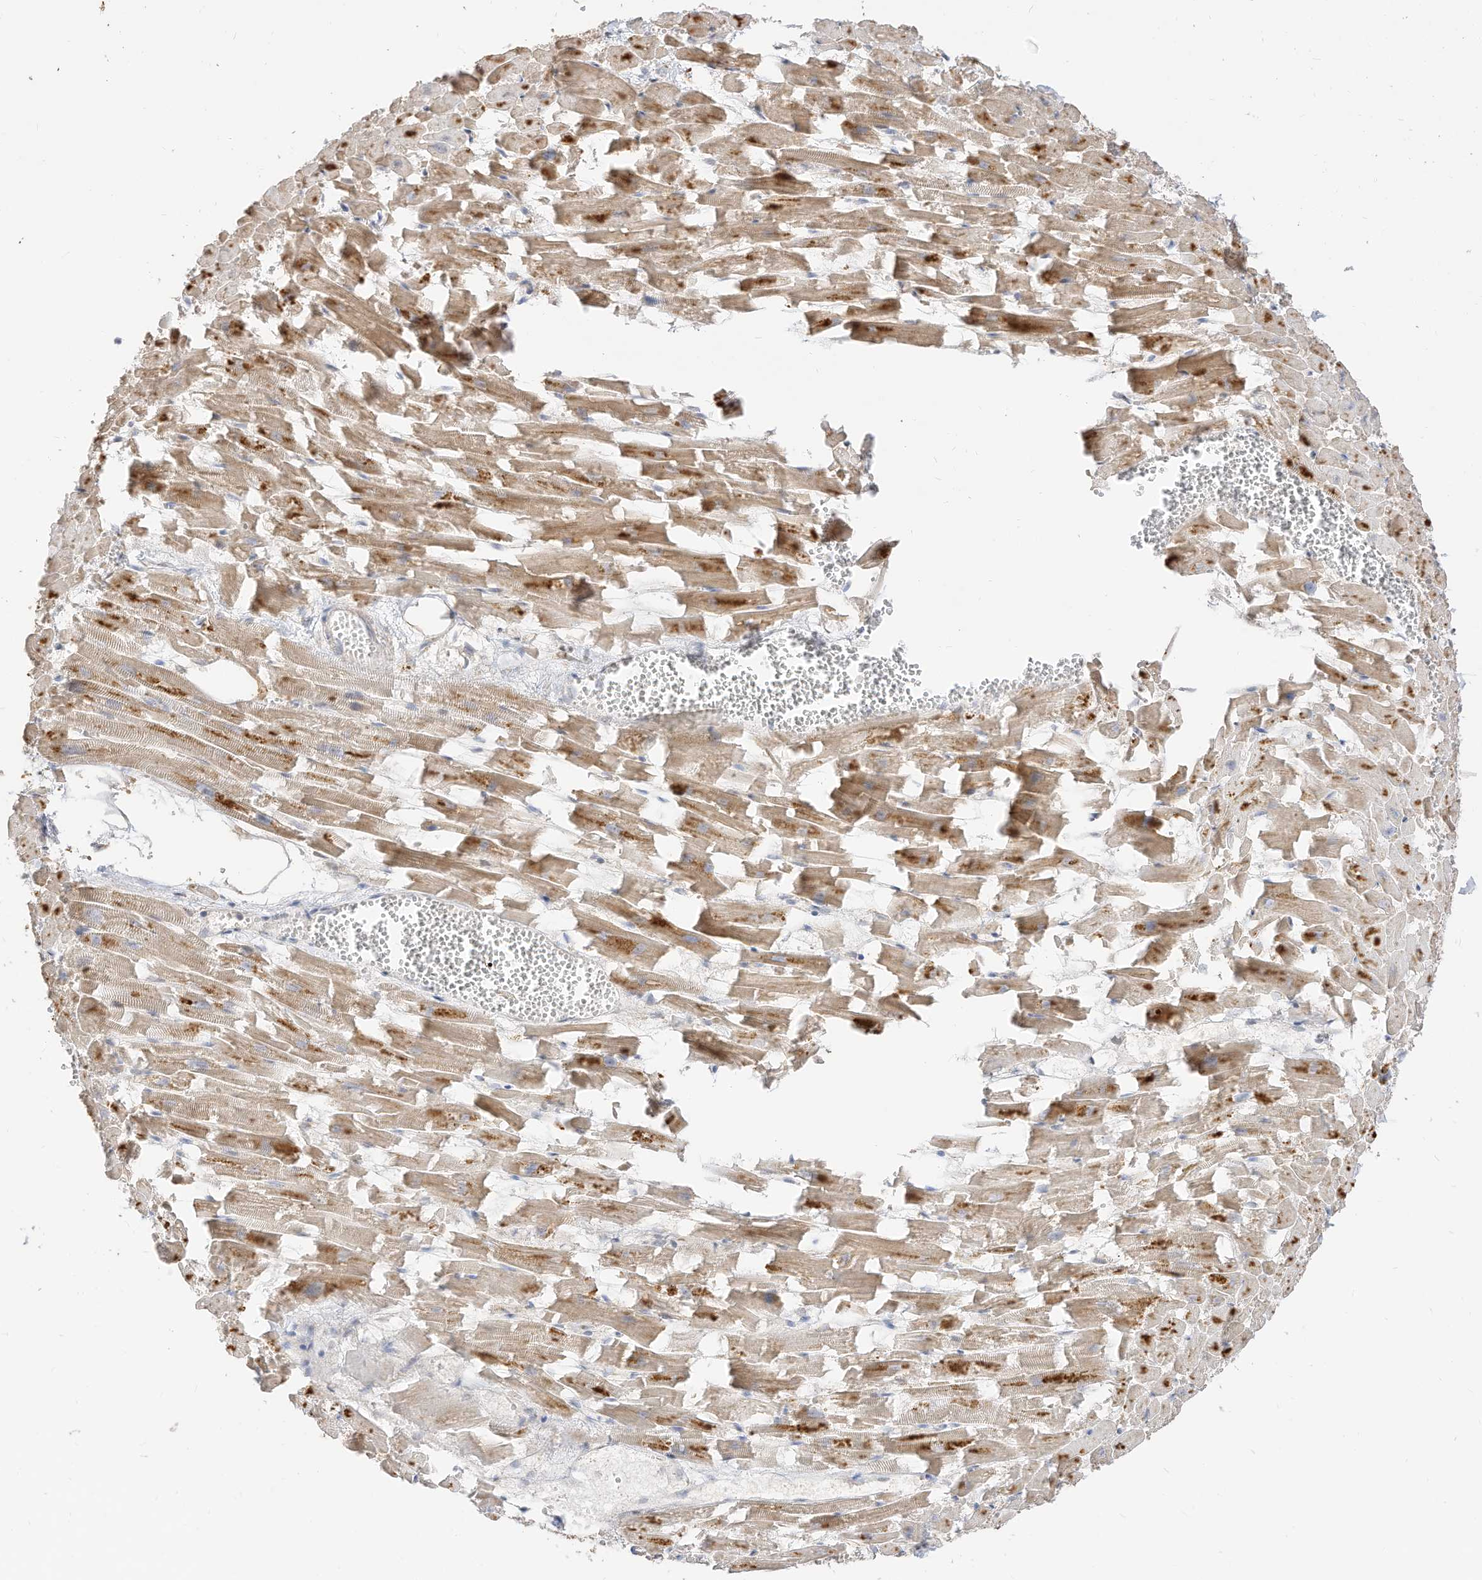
{"staining": {"intensity": "moderate", "quantity": ">75%", "location": "cytoplasmic/membranous"}, "tissue": "heart muscle", "cell_type": "Cardiomyocytes", "image_type": "normal", "snomed": [{"axis": "morphology", "description": "Normal tissue, NOS"}, {"axis": "topography", "description": "Heart"}], "caption": "A brown stain shows moderate cytoplasmic/membranous positivity of a protein in cardiomyocytes of normal heart muscle. The protein is stained brown, and the nuclei are stained in blue (DAB (3,3'-diaminobenzidine) IHC with brightfield microscopy, high magnification).", "gene": "CAGE1", "patient": {"sex": "female", "age": 64}}